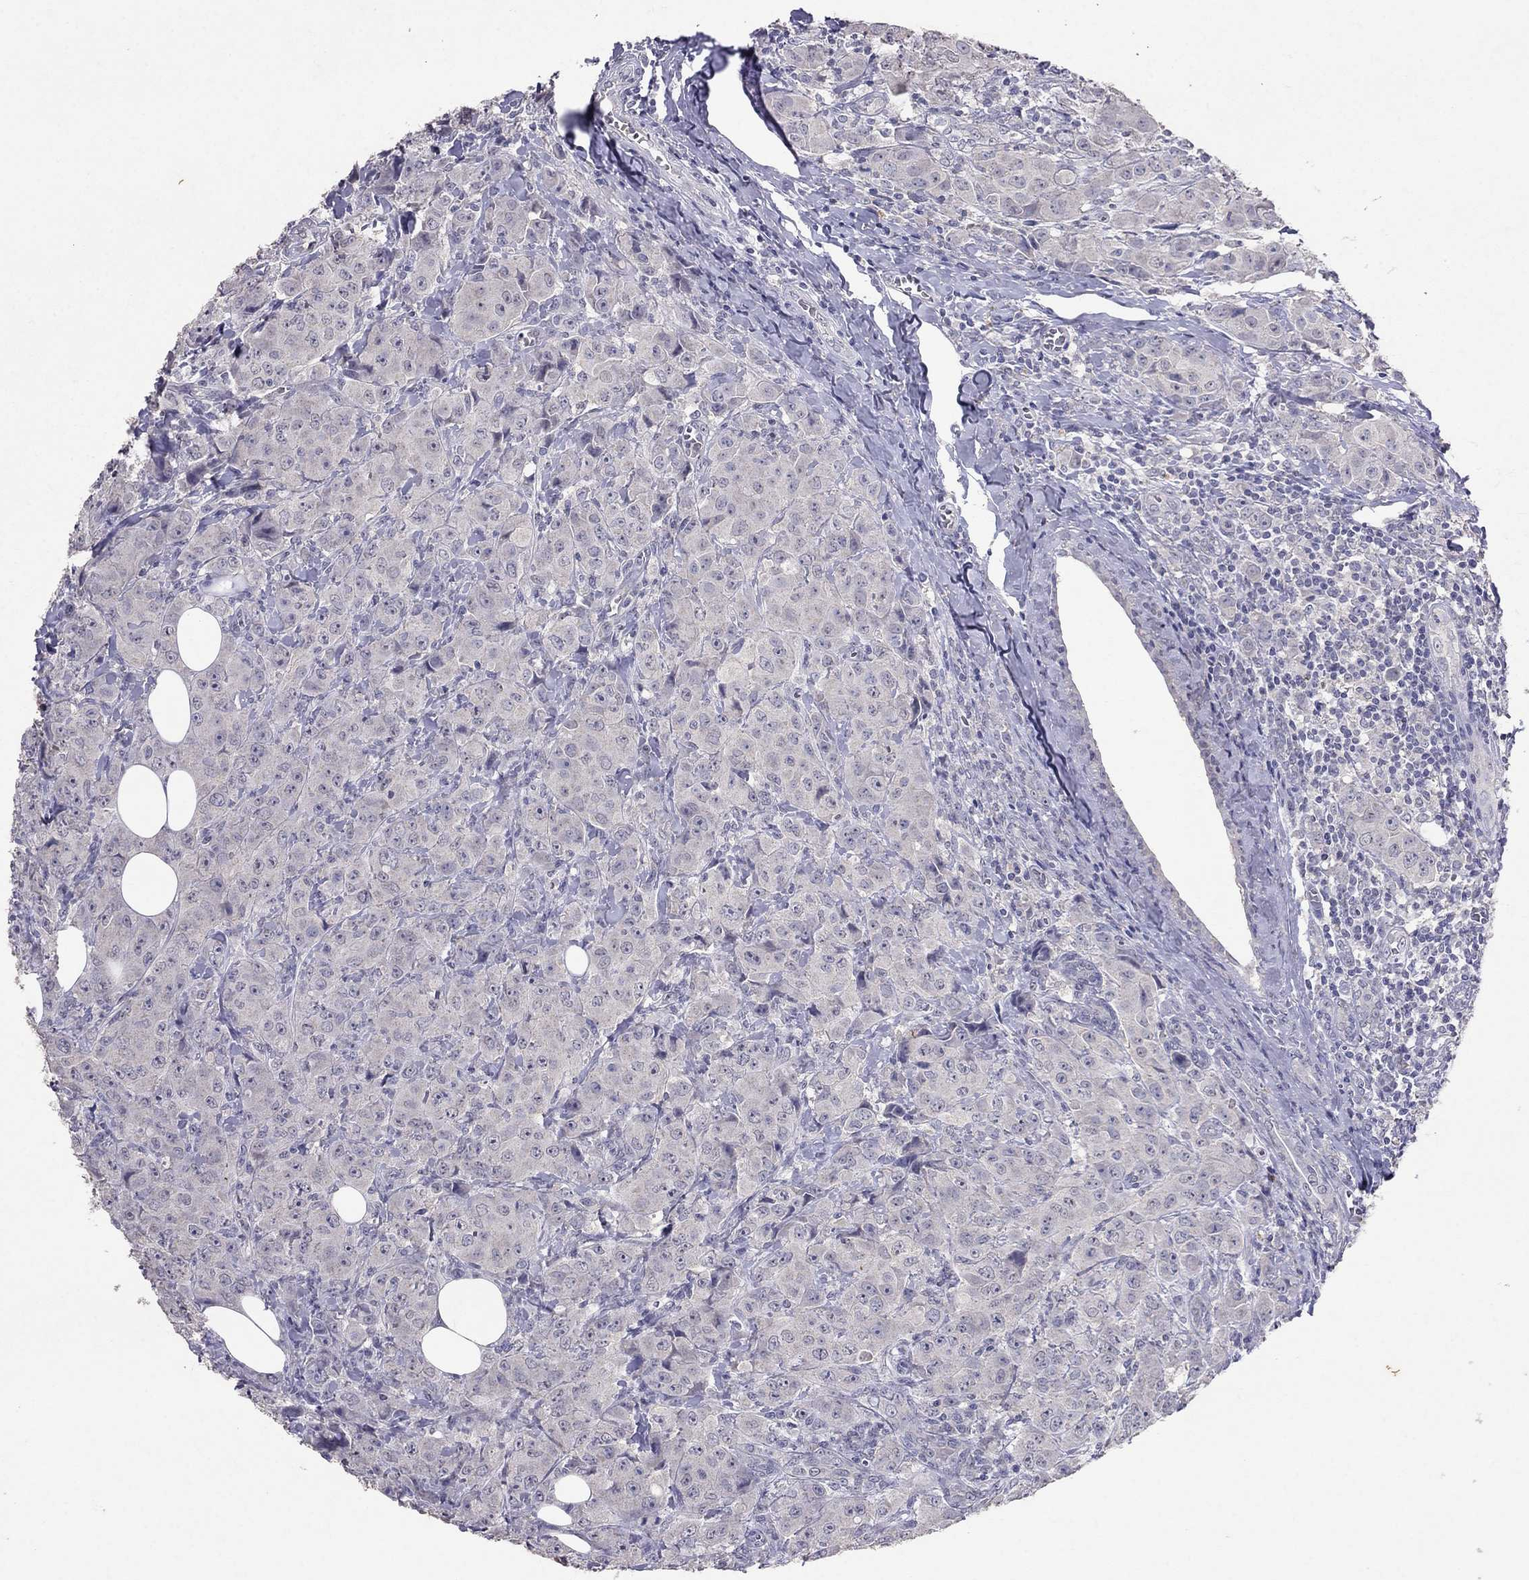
{"staining": {"intensity": "negative", "quantity": "none", "location": "none"}, "tissue": "breast cancer", "cell_type": "Tumor cells", "image_type": "cancer", "snomed": [{"axis": "morphology", "description": "Duct carcinoma"}, {"axis": "topography", "description": "Breast"}], "caption": "Immunohistochemistry micrograph of neoplastic tissue: breast cancer stained with DAB (3,3'-diaminobenzidine) displays no significant protein staining in tumor cells.", "gene": "FST", "patient": {"sex": "female", "age": 43}}